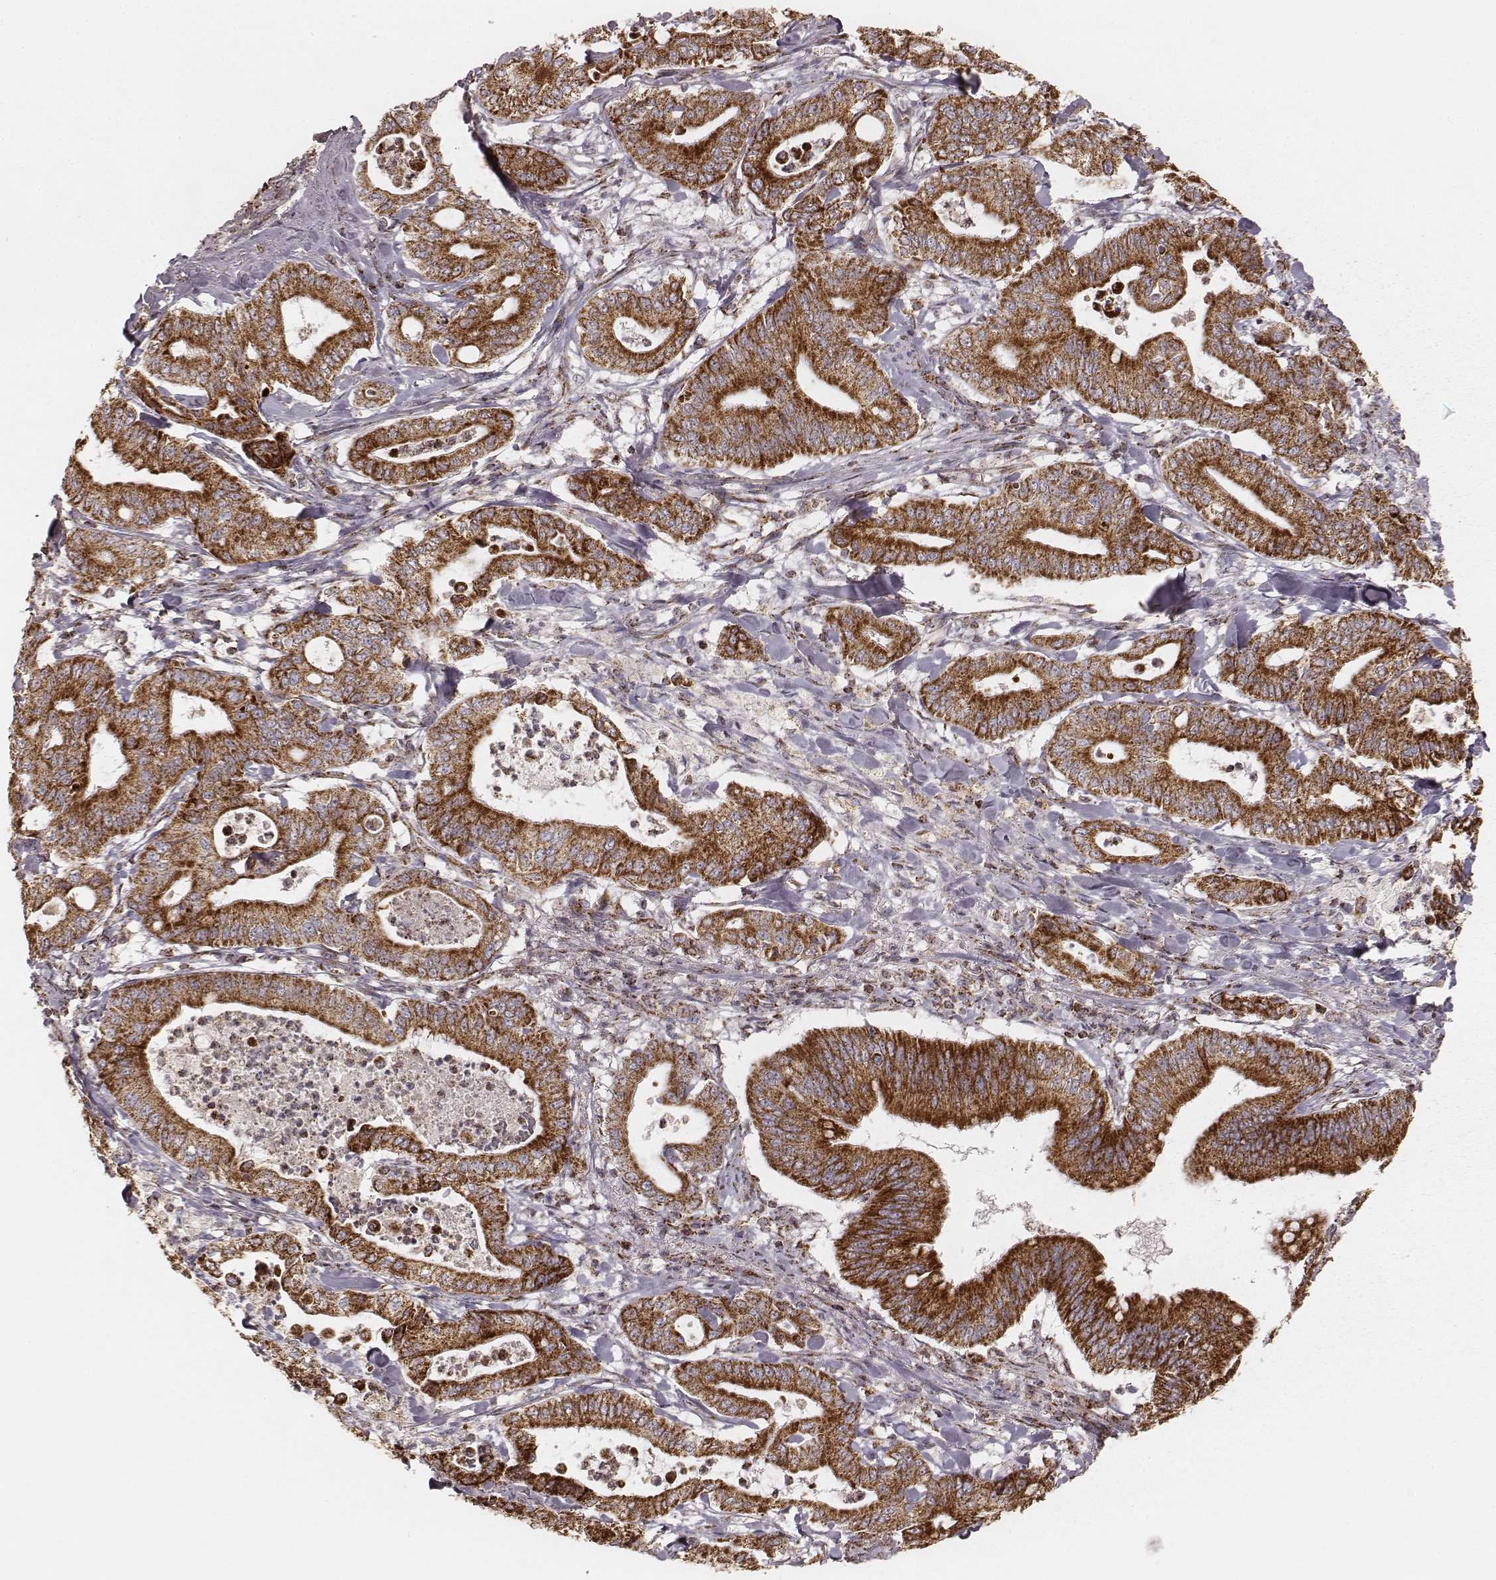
{"staining": {"intensity": "strong", "quantity": ">75%", "location": "cytoplasmic/membranous"}, "tissue": "pancreatic cancer", "cell_type": "Tumor cells", "image_type": "cancer", "snomed": [{"axis": "morphology", "description": "Adenocarcinoma, NOS"}, {"axis": "topography", "description": "Pancreas"}], "caption": "Tumor cells exhibit high levels of strong cytoplasmic/membranous expression in about >75% of cells in human pancreatic cancer (adenocarcinoma).", "gene": "CS", "patient": {"sex": "male", "age": 71}}